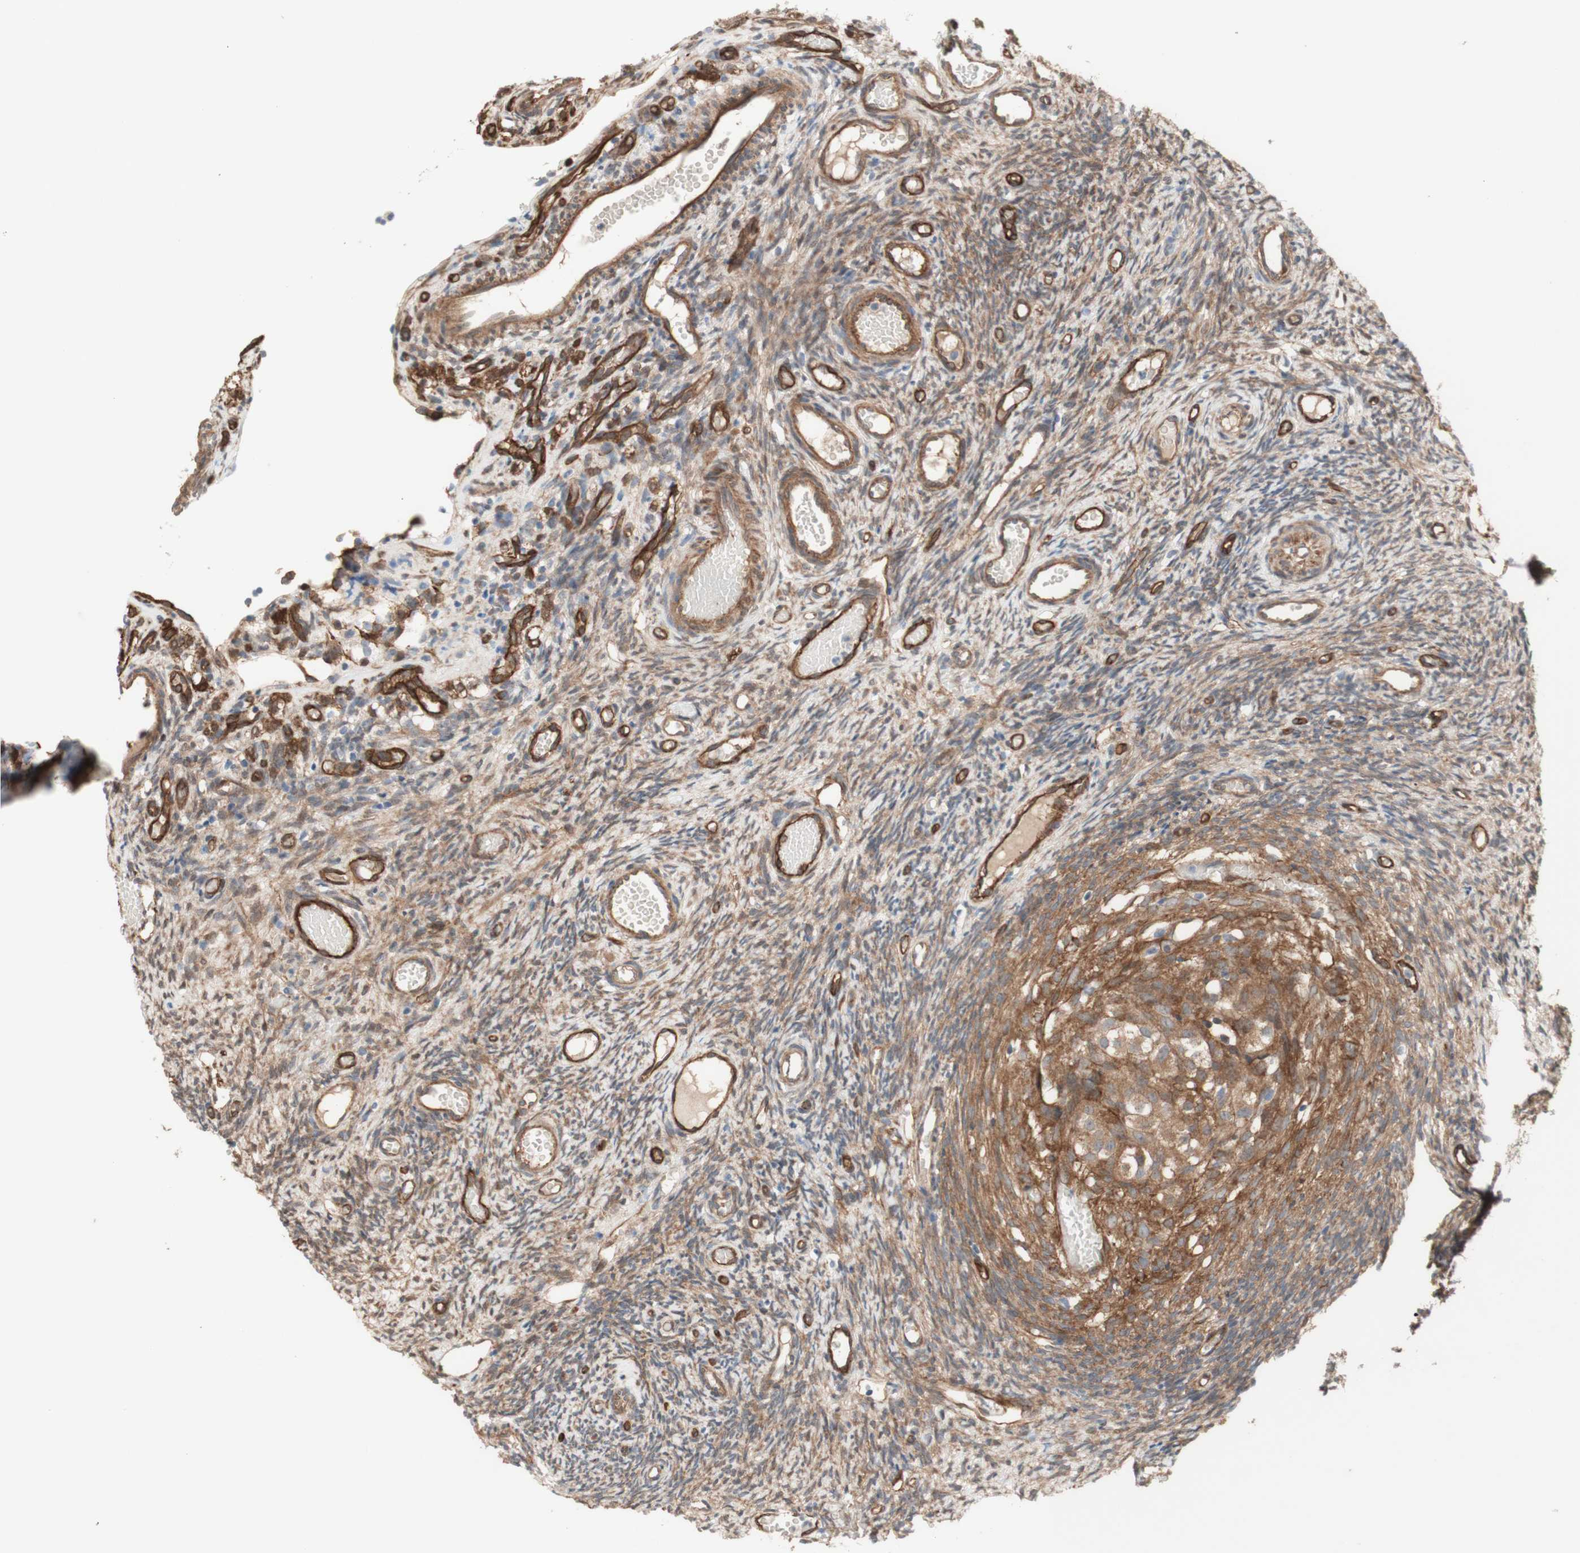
{"staining": {"intensity": "moderate", "quantity": ">75%", "location": "cytoplasmic/membranous"}, "tissue": "ovary", "cell_type": "Ovarian stroma cells", "image_type": "normal", "snomed": [{"axis": "morphology", "description": "Normal tissue, NOS"}, {"axis": "topography", "description": "Ovary"}], "caption": "IHC histopathology image of benign ovary: human ovary stained using immunohistochemistry reveals medium levels of moderate protein expression localized specifically in the cytoplasmic/membranous of ovarian stroma cells, appearing as a cytoplasmic/membranous brown color.", "gene": "CNN3", "patient": {"sex": "female", "age": 35}}